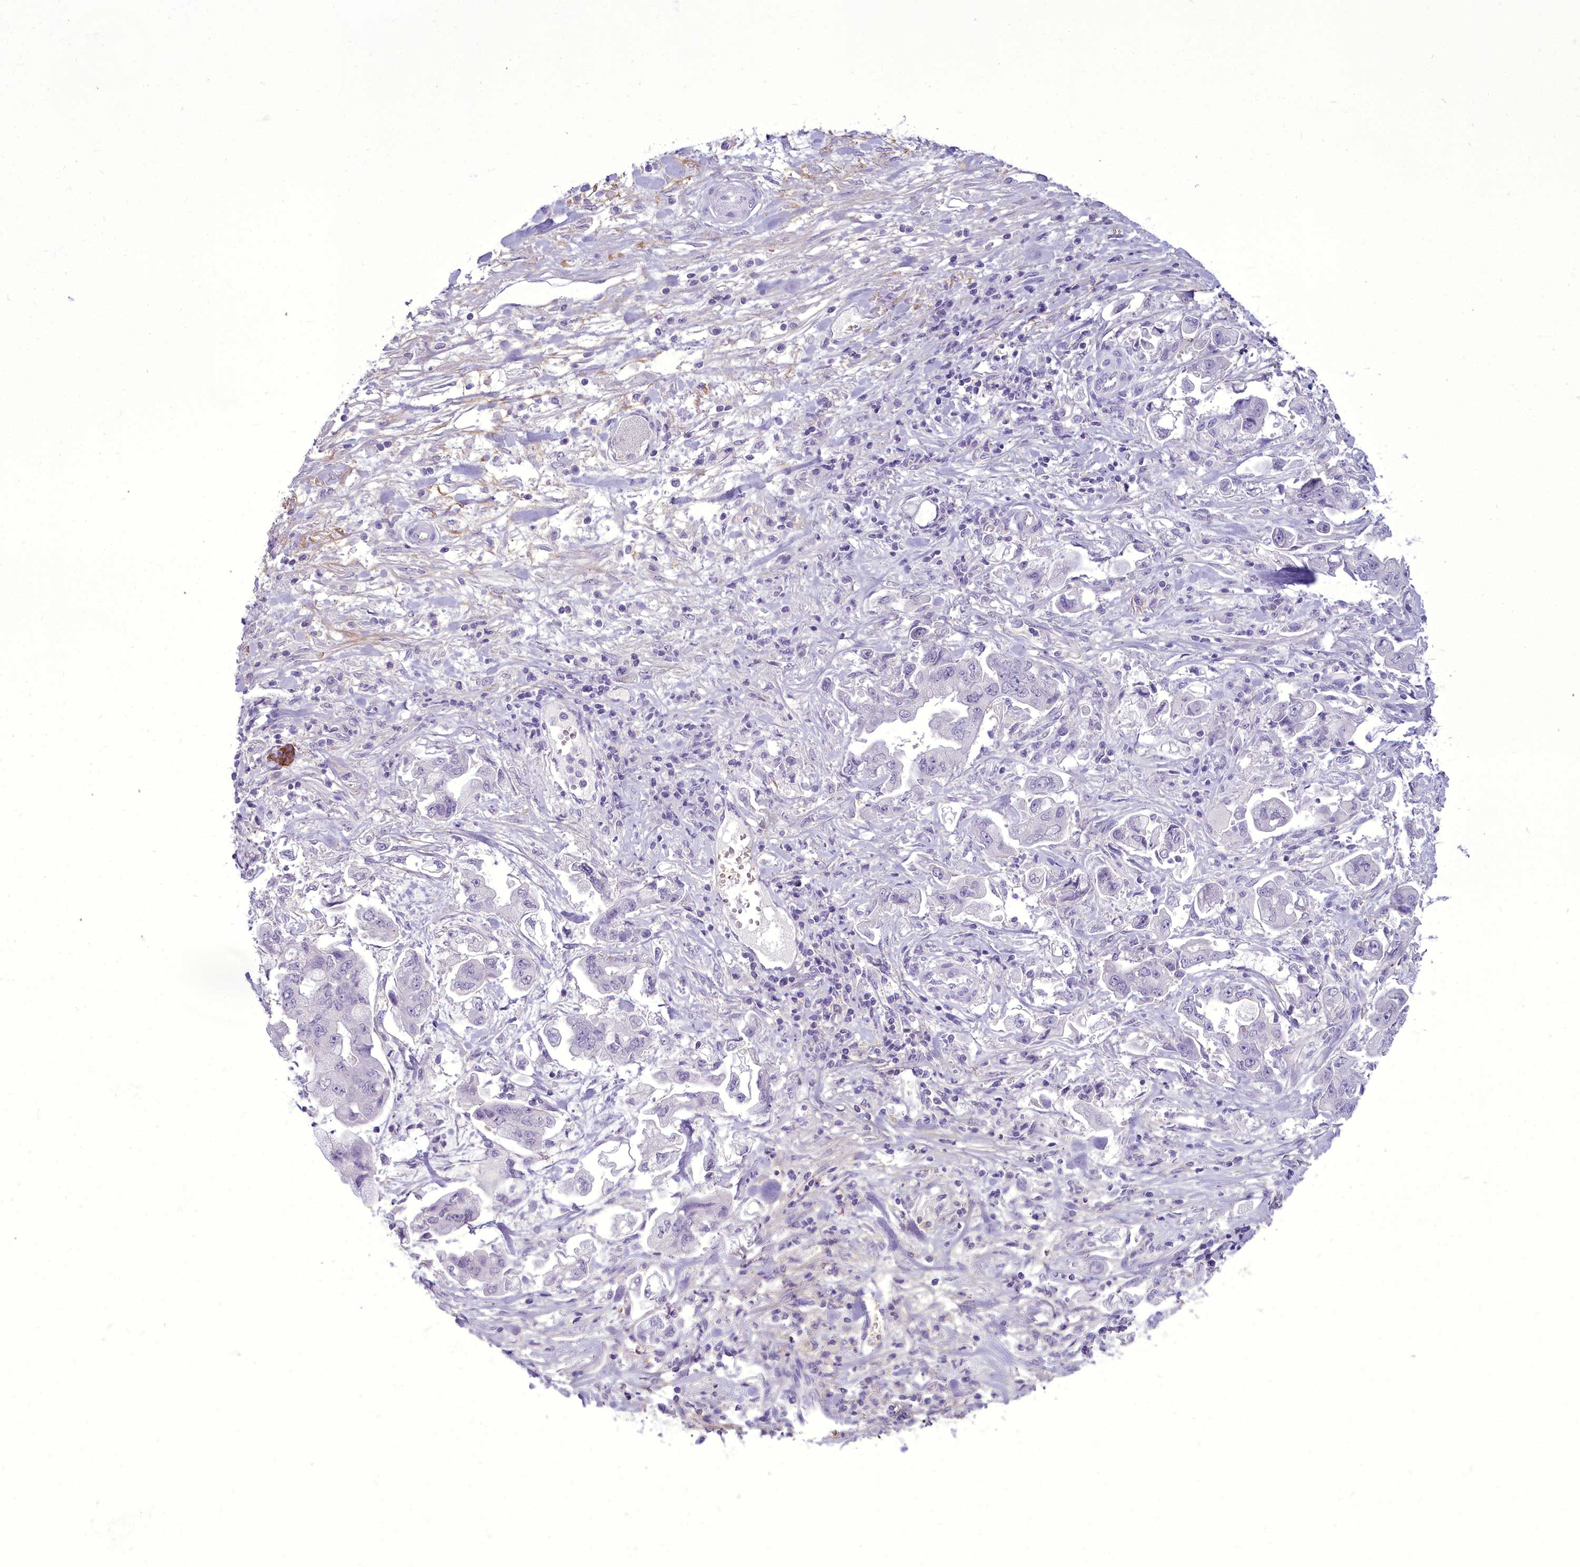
{"staining": {"intensity": "negative", "quantity": "none", "location": "none"}, "tissue": "stomach cancer", "cell_type": "Tumor cells", "image_type": "cancer", "snomed": [{"axis": "morphology", "description": "Adenocarcinoma, NOS"}, {"axis": "topography", "description": "Stomach"}], "caption": "High power microscopy histopathology image of an IHC micrograph of stomach cancer (adenocarcinoma), revealing no significant positivity in tumor cells.", "gene": "OSTN", "patient": {"sex": "male", "age": 62}}